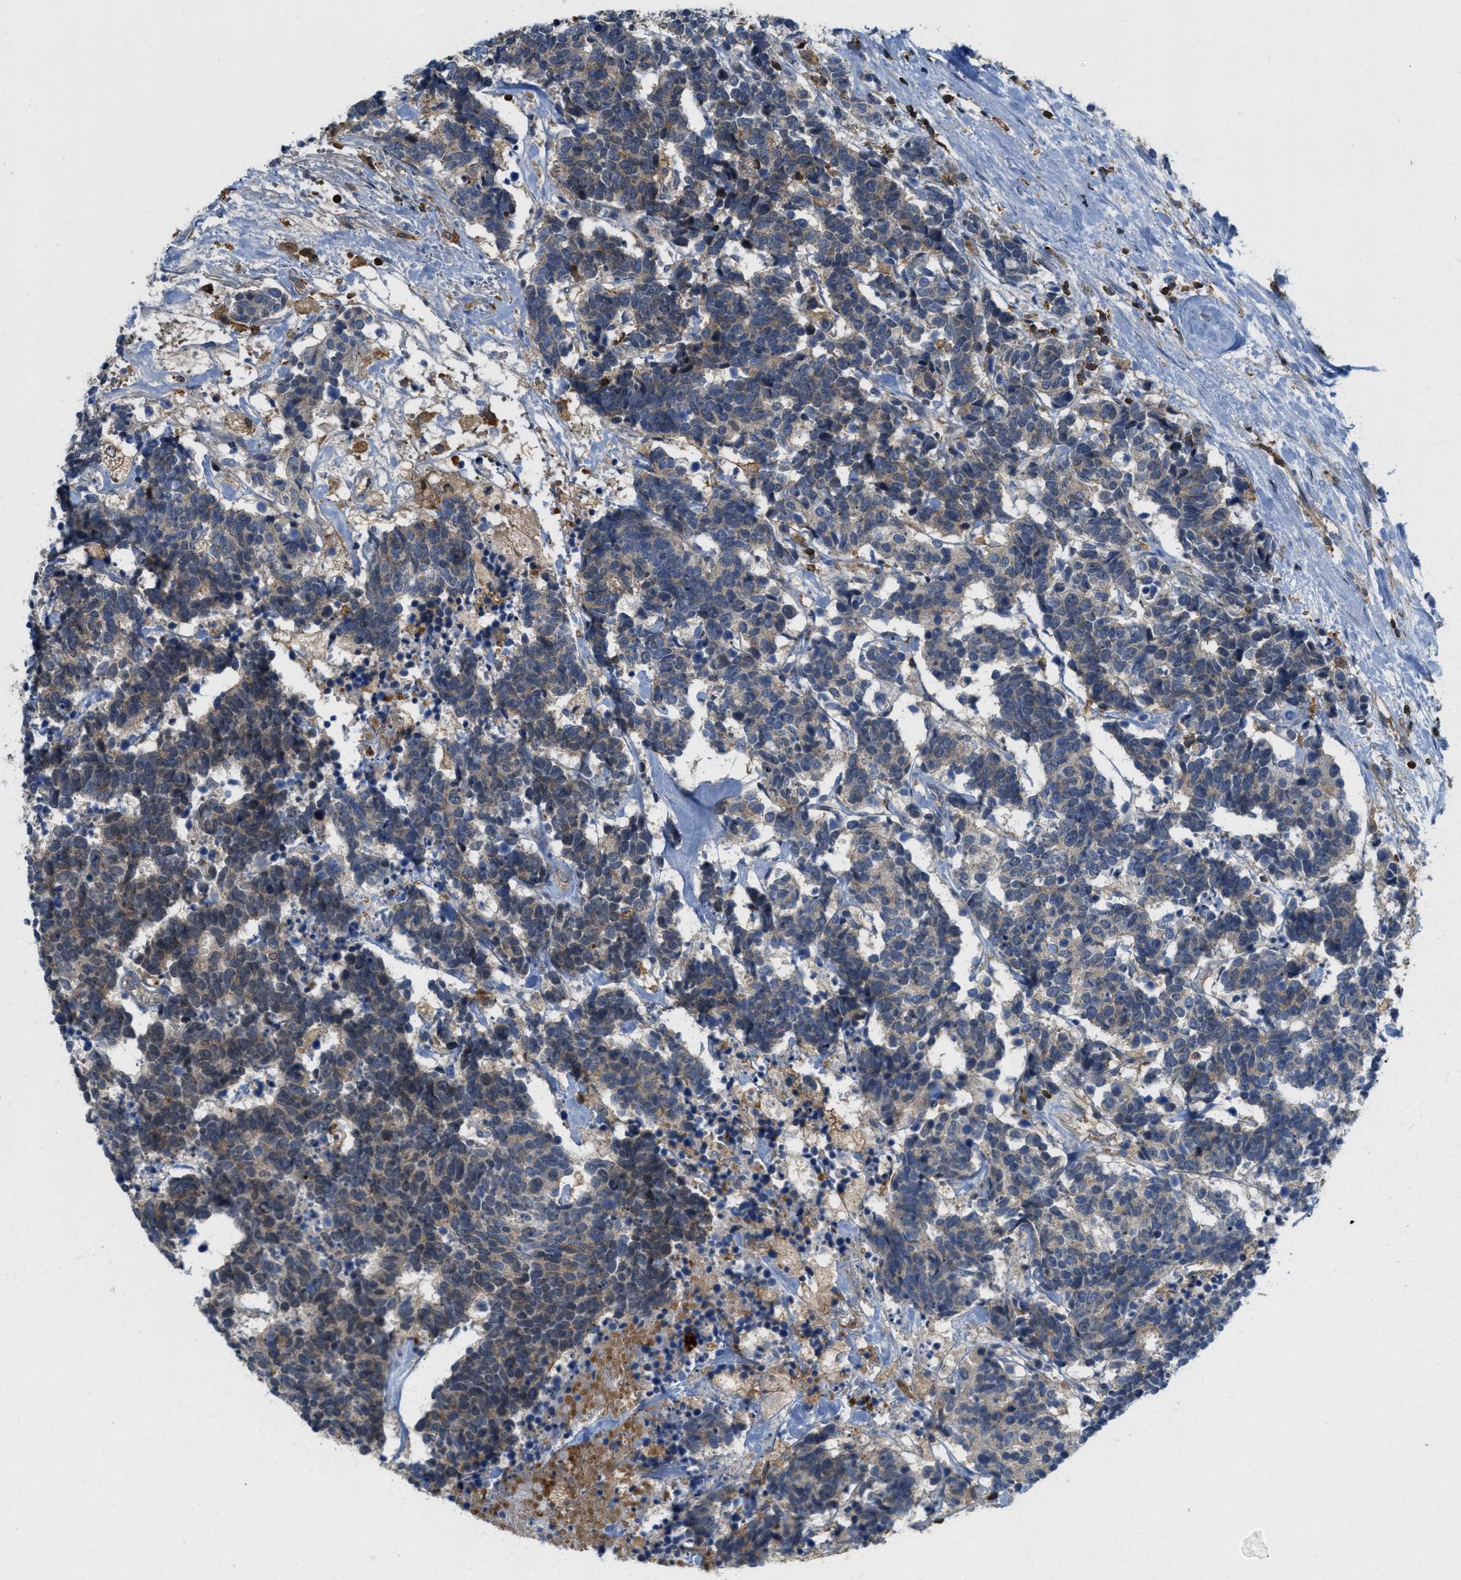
{"staining": {"intensity": "weak", "quantity": "<25%", "location": "cytoplasmic/membranous"}, "tissue": "carcinoid", "cell_type": "Tumor cells", "image_type": "cancer", "snomed": [{"axis": "morphology", "description": "Carcinoma, NOS"}, {"axis": "morphology", "description": "Carcinoid, malignant, NOS"}, {"axis": "topography", "description": "Urinary bladder"}], "caption": "Tumor cells are negative for protein expression in human carcinoid.", "gene": "GRIK2", "patient": {"sex": "male", "age": 57}}